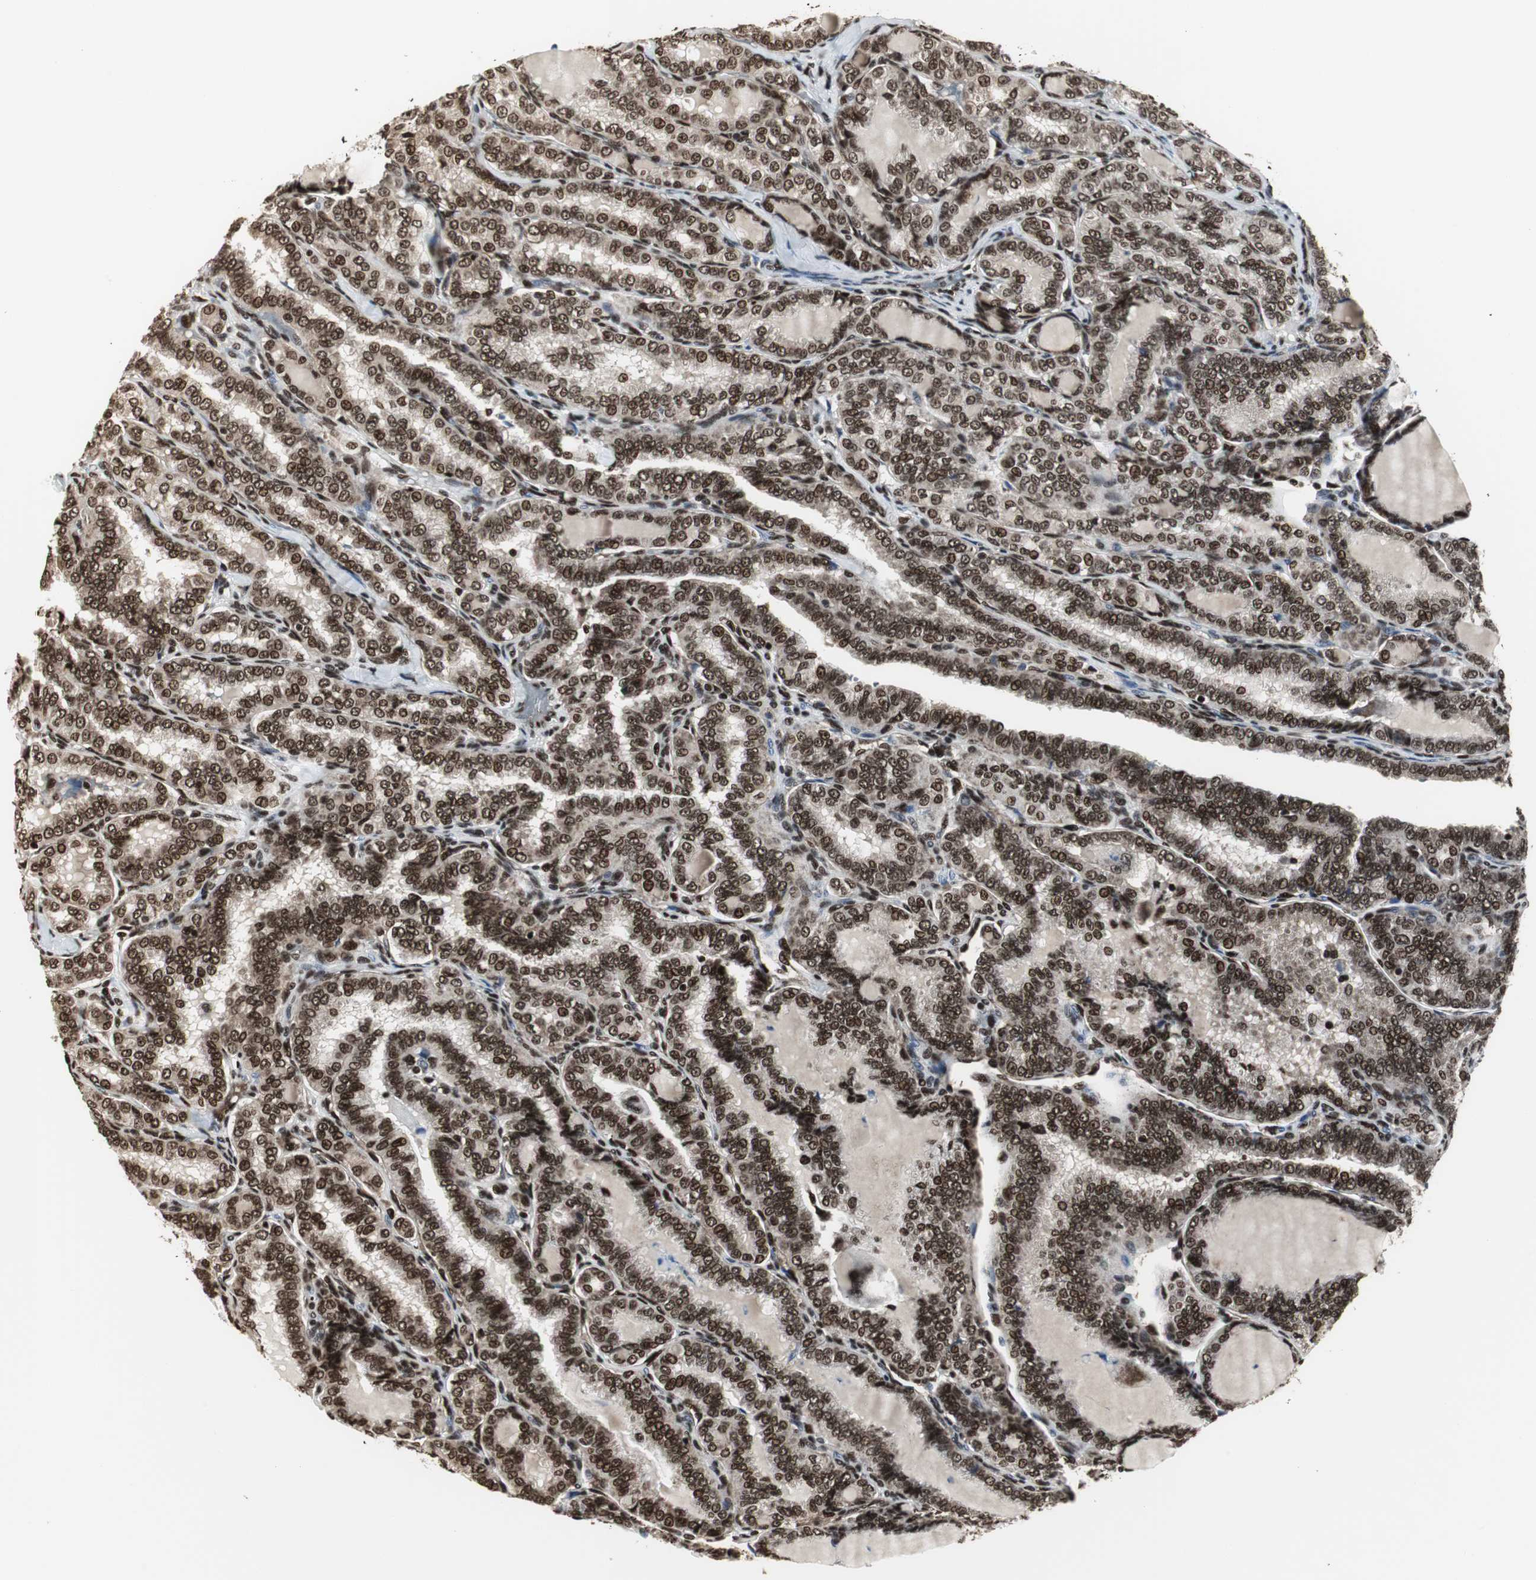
{"staining": {"intensity": "strong", "quantity": ">75%", "location": "cytoplasmic/membranous,nuclear"}, "tissue": "thyroid cancer", "cell_type": "Tumor cells", "image_type": "cancer", "snomed": [{"axis": "morphology", "description": "Papillary adenocarcinoma, NOS"}, {"axis": "topography", "description": "Thyroid gland"}], "caption": "Thyroid papillary adenocarcinoma stained with IHC shows strong cytoplasmic/membranous and nuclear staining in approximately >75% of tumor cells.", "gene": "PARN", "patient": {"sex": "female", "age": 30}}